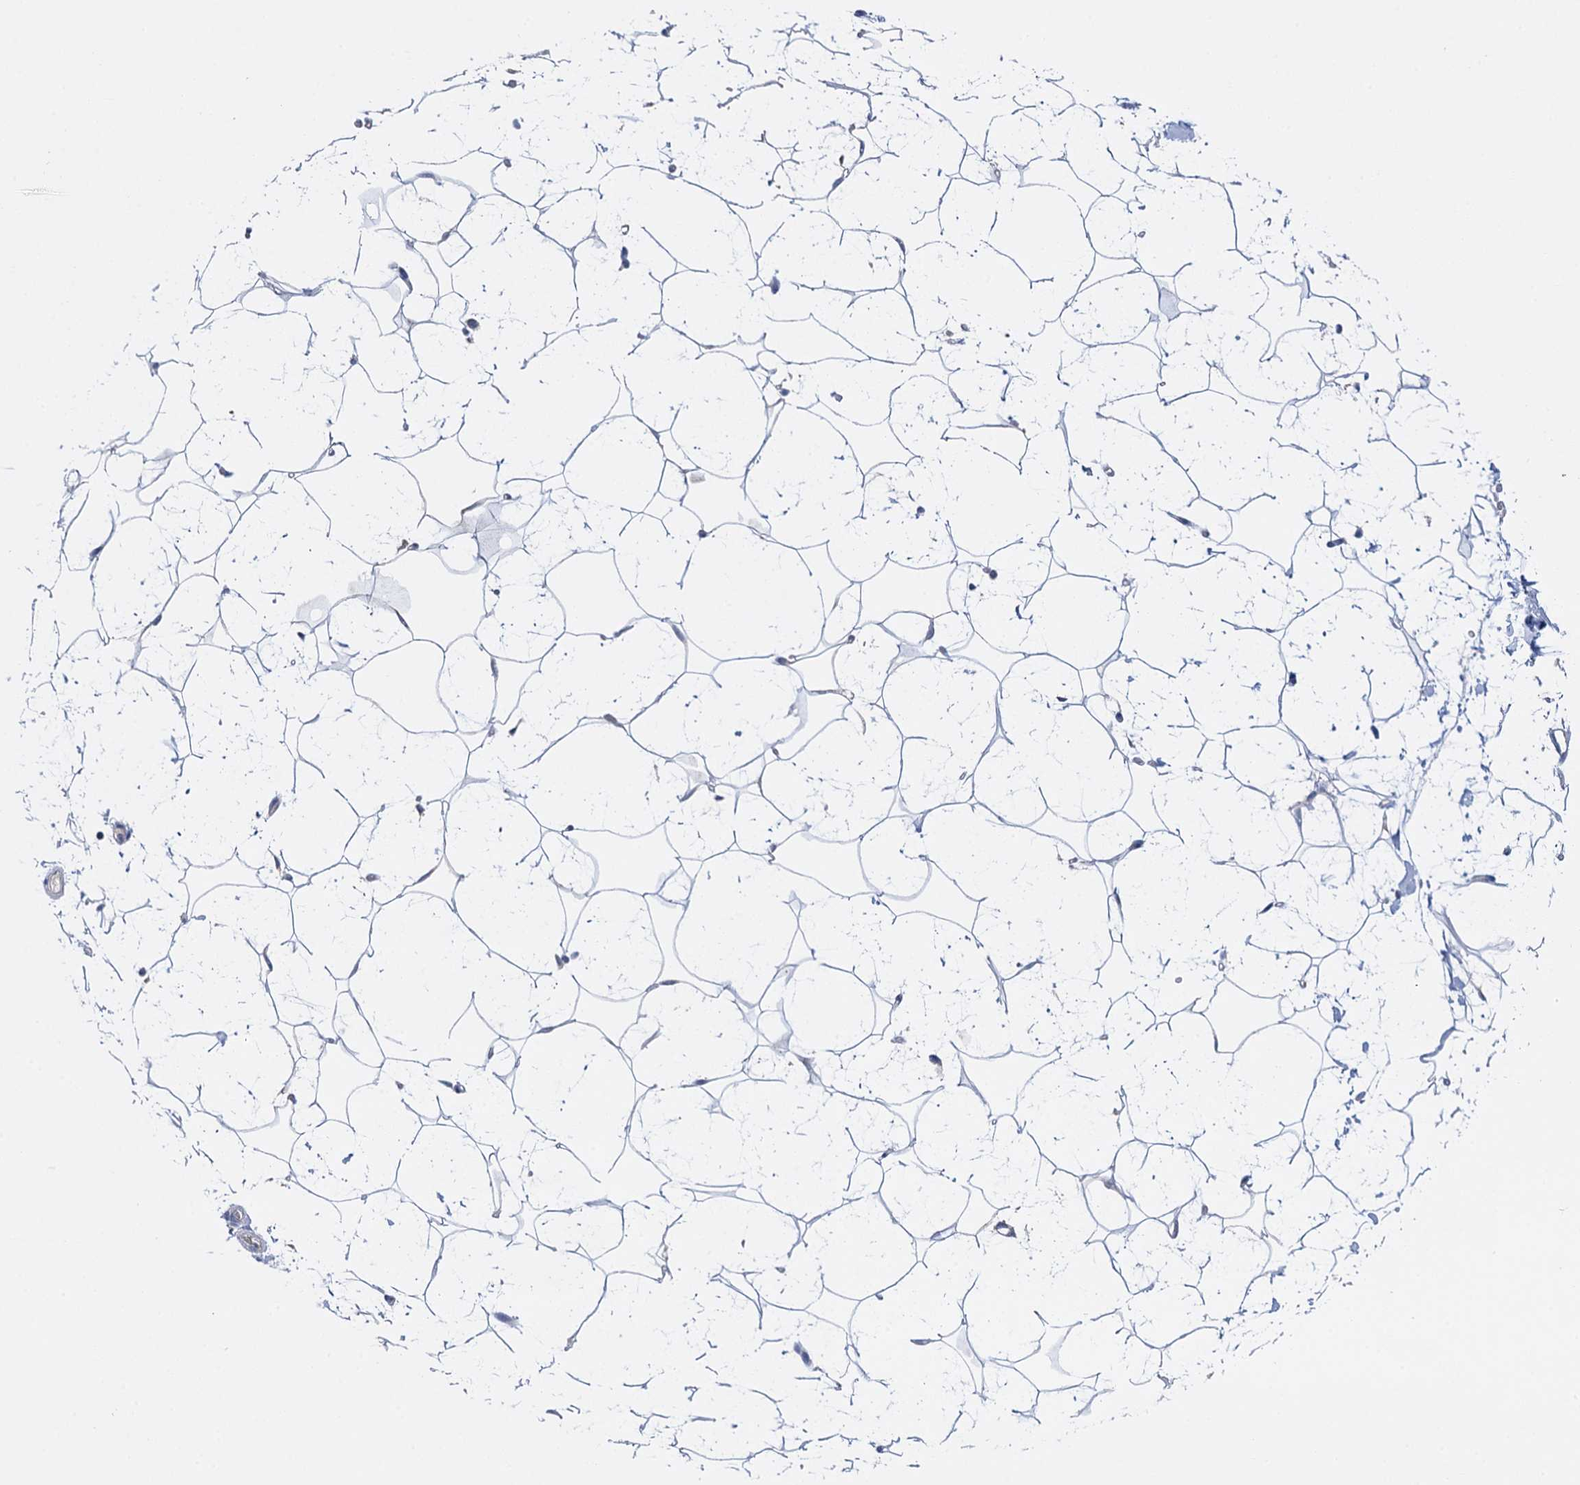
{"staining": {"intensity": "negative", "quantity": "none", "location": "none"}, "tissue": "adipose tissue", "cell_type": "Adipocytes", "image_type": "normal", "snomed": [{"axis": "morphology", "description": "Normal tissue, NOS"}, {"axis": "topography", "description": "Breast"}], "caption": "There is no significant positivity in adipocytes of adipose tissue. (DAB (3,3'-diaminobenzidine) immunohistochemistry (IHC), high magnification).", "gene": "GSTM2", "patient": {"sex": "female", "age": 26}}